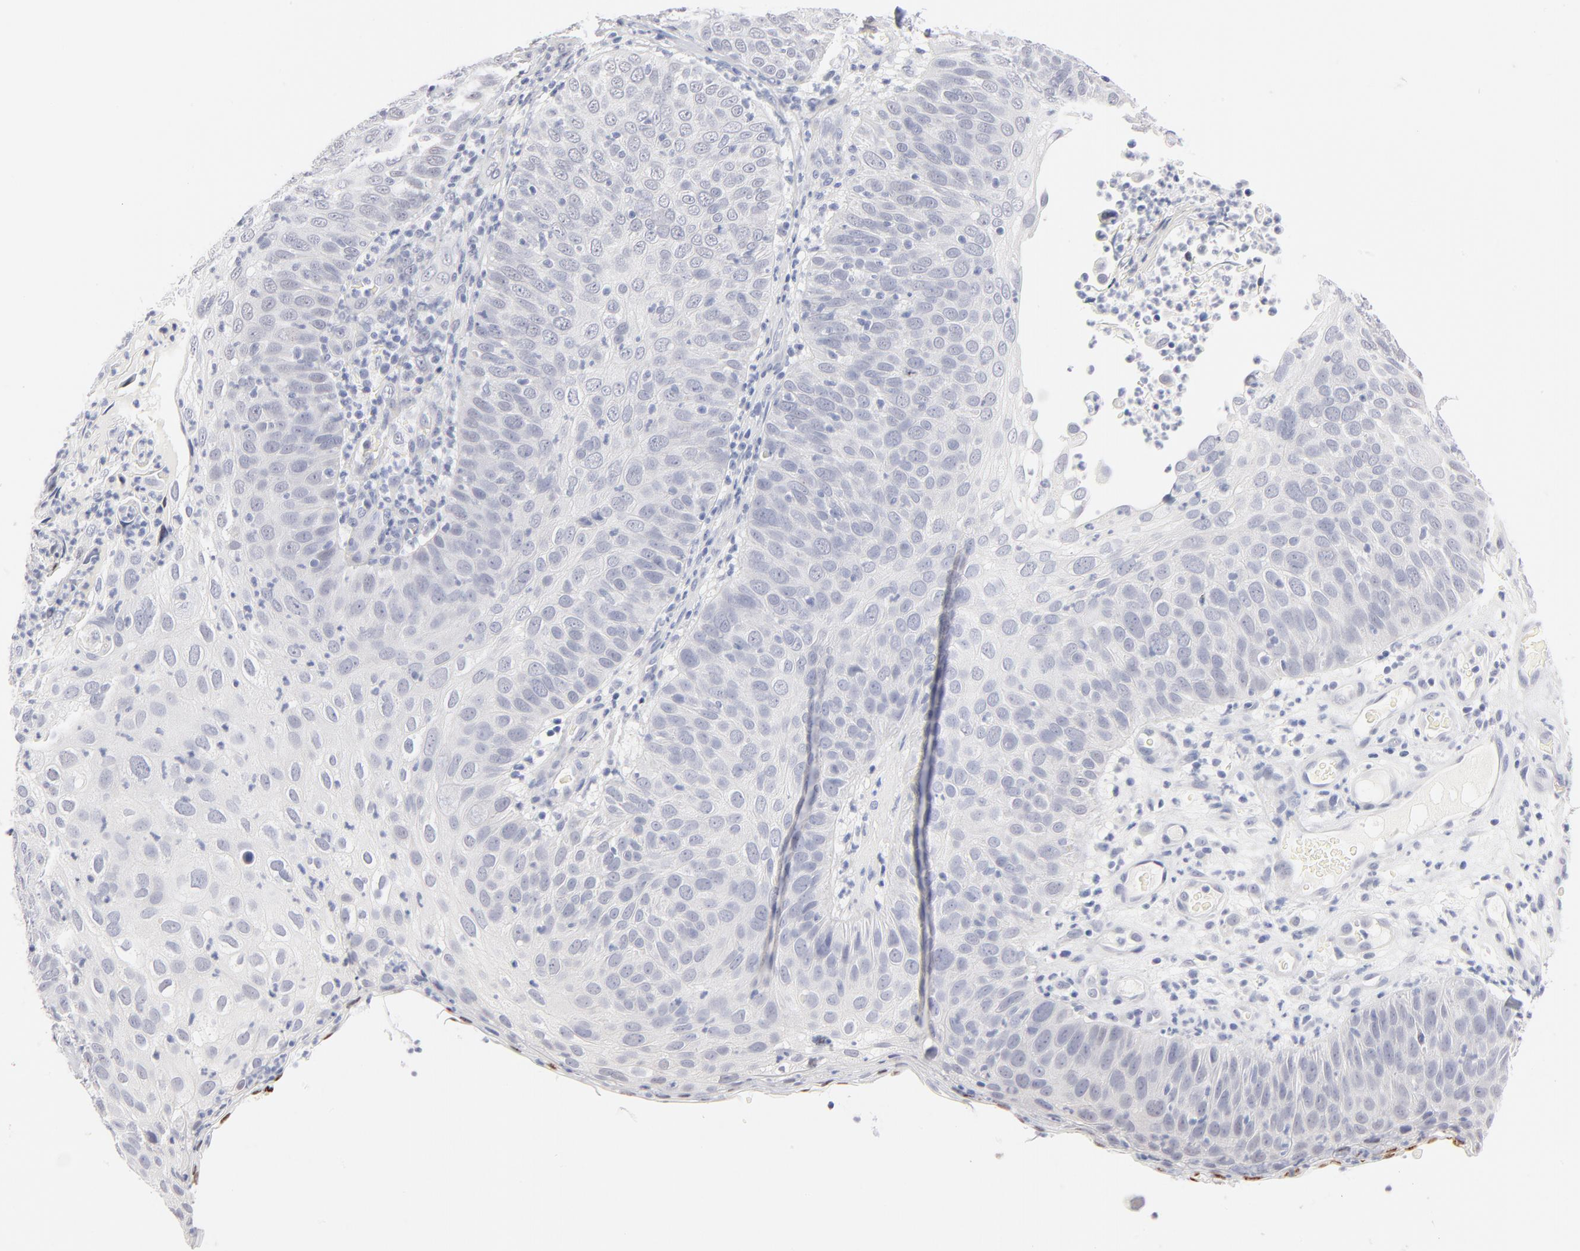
{"staining": {"intensity": "negative", "quantity": "none", "location": "none"}, "tissue": "skin cancer", "cell_type": "Tumor cells", "image_type": "cancer", "snomed": [{"axis": "morphology", "description": "Squamous cell carcinoma, NOS"}, {"axis": "topography", "description": "Skin"}], "caption": "The IHC photomicrograph has no significant staining in tumor cells of skin cancer tissue. (DAB IHC visualized using brightfield microscopy, high magnification).", "gene": "KHNYN", "patient": {"sex": "male", "age": 87}}